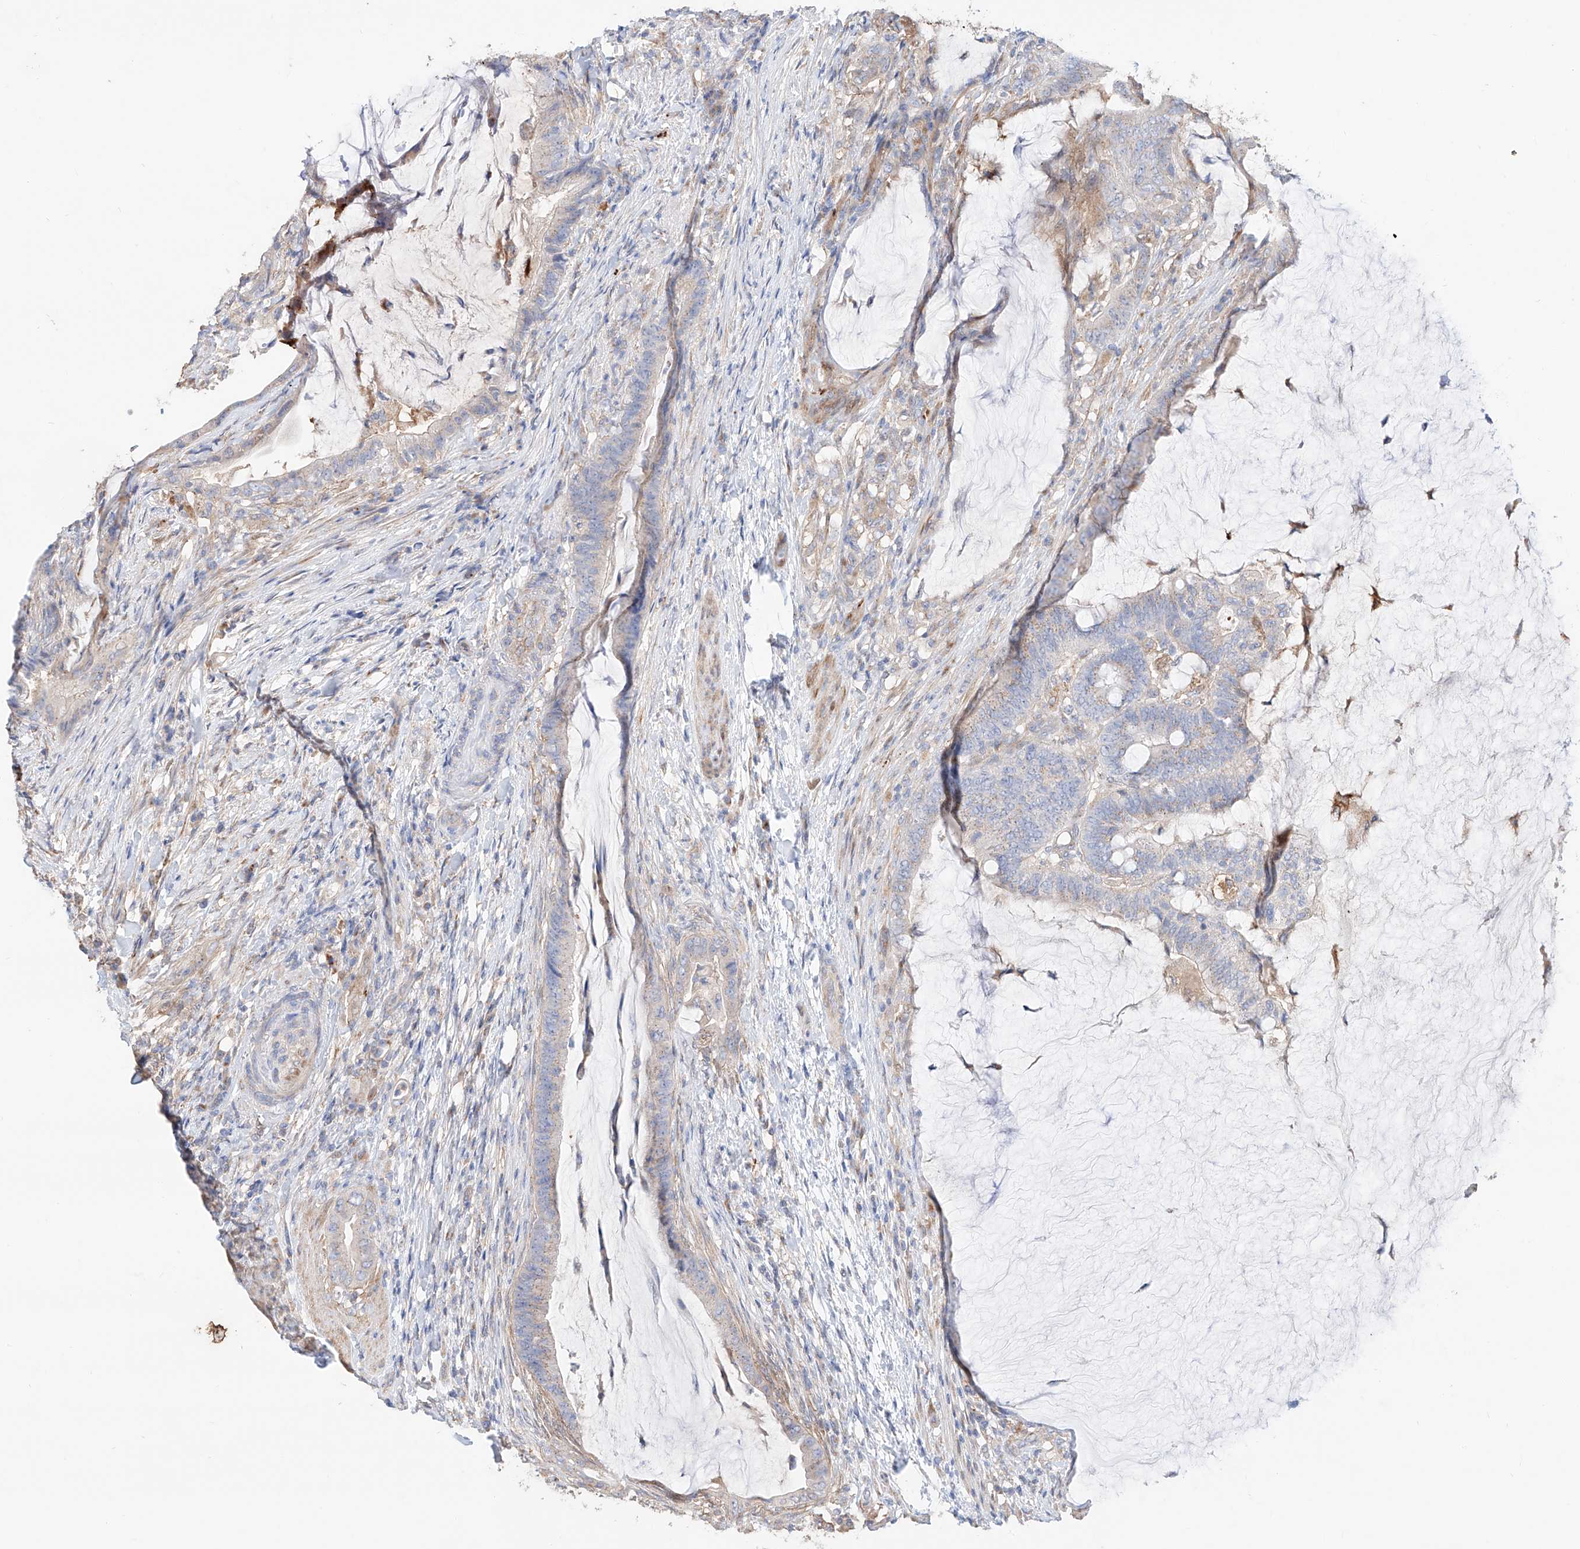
{"staining": {"intensity": "weak", "quantity": "<25%", "location": "cytoplasmic/membranous"}, "tissue": "colorectal cancer", "cell_type": "Tumor cells", "image_type": "cancer", "snomed": [{"axis": "morphology", "description": "Adenocarcinoma, NOS"}, {"axis": "topography", "description": "Colon"}], "caption": "A micrograph of human colorectal cancer is negative for staining in tumor cells.", "gene": "MOSPD1", "patient": {"sex": "female", "age": 66}}